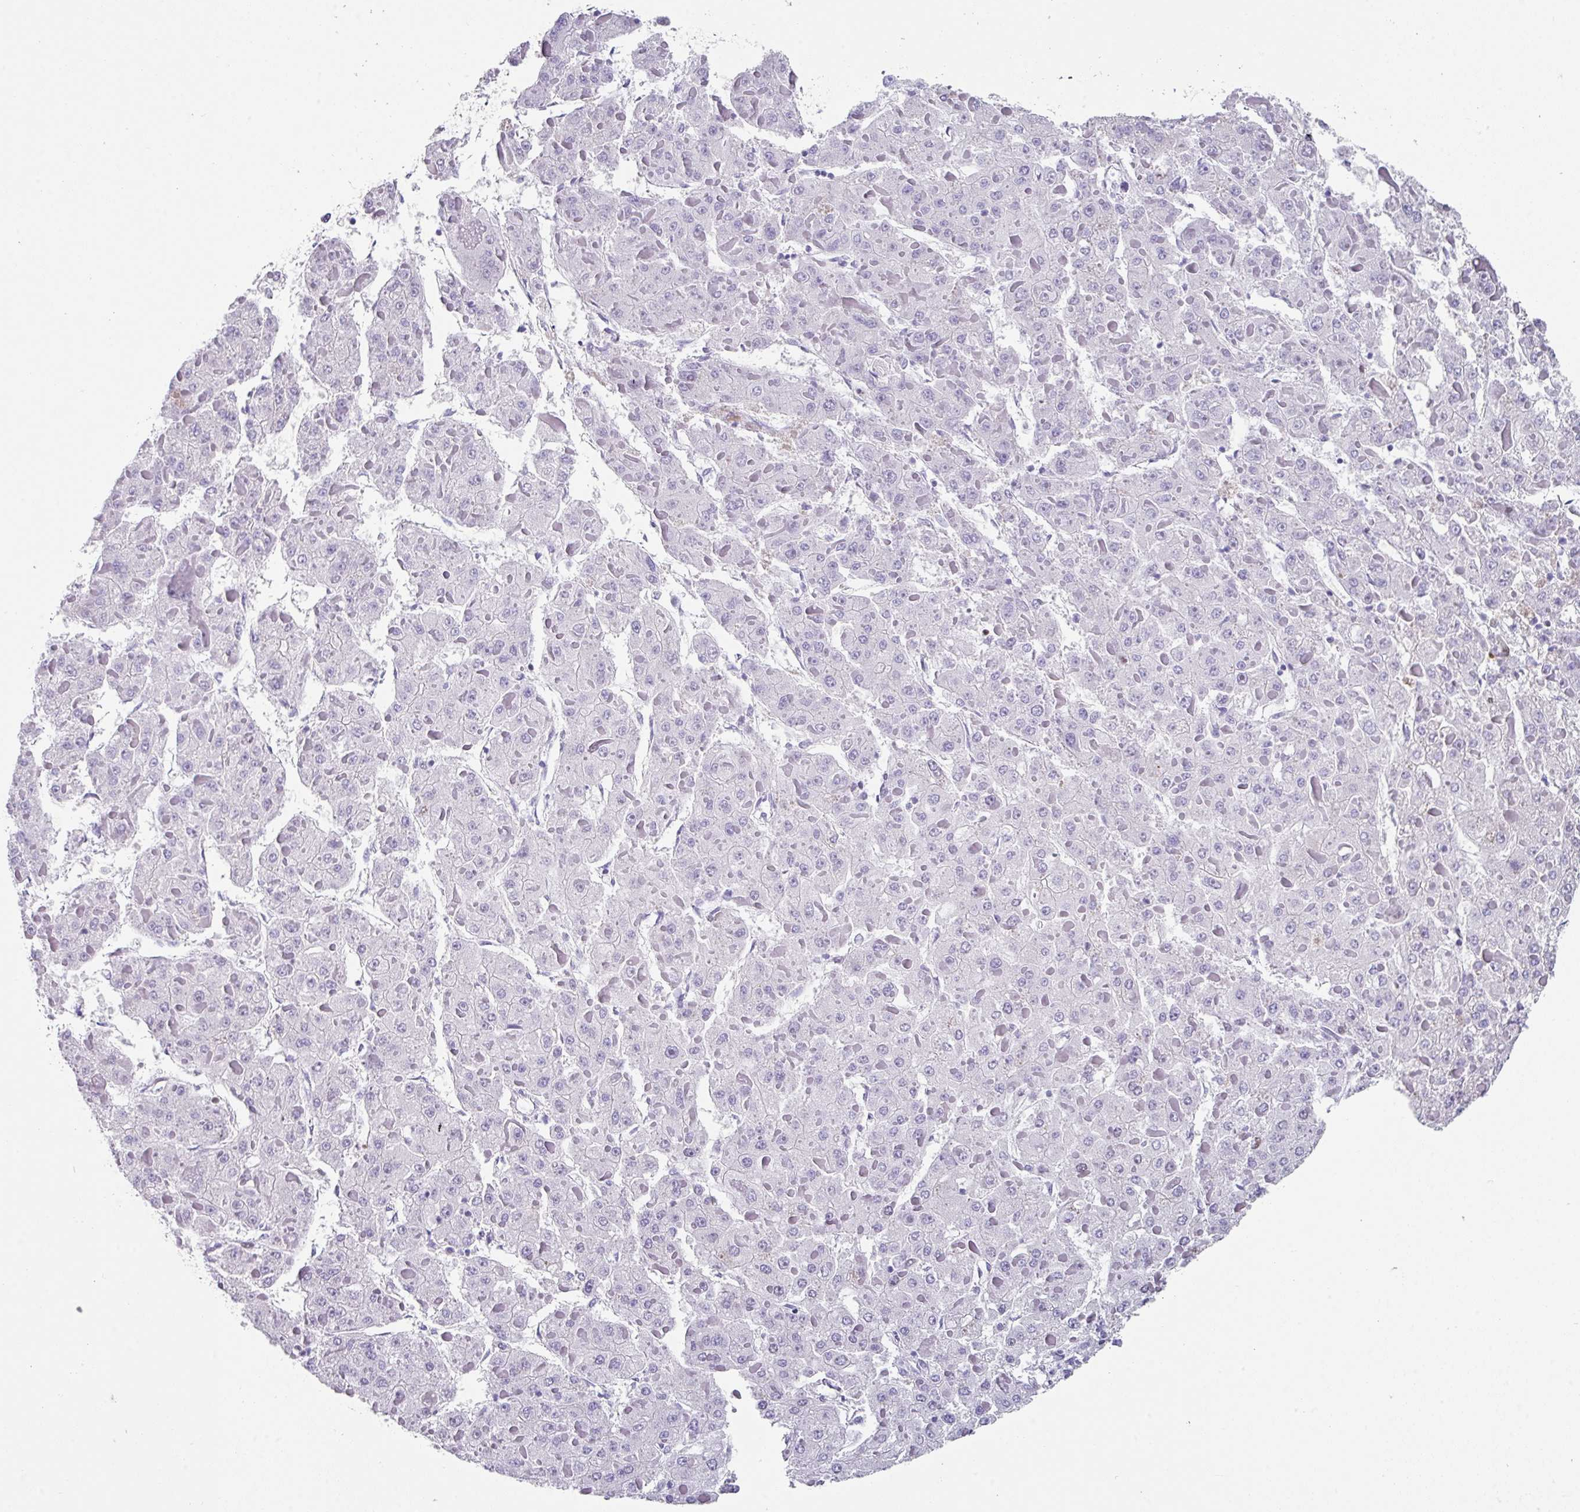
{"staining": {"intensity": "negative", "quantity": "none", "location": "none"}, "tissue": "liver cancer", "cell_type": "Tumor cells", "image_type": "cancer", "snomed": [{"axis": "morphology", "description": "Carcinoma, Hepatocellular, NOS"}, {"axis": "topography", "description": "Liver"}], "caption": "Liver cancer was stained to show a protein in brown. There is no significant positivity in tumor cells.", "gene": "TCF3", "patient": {"sex": "female", "age": 73}}